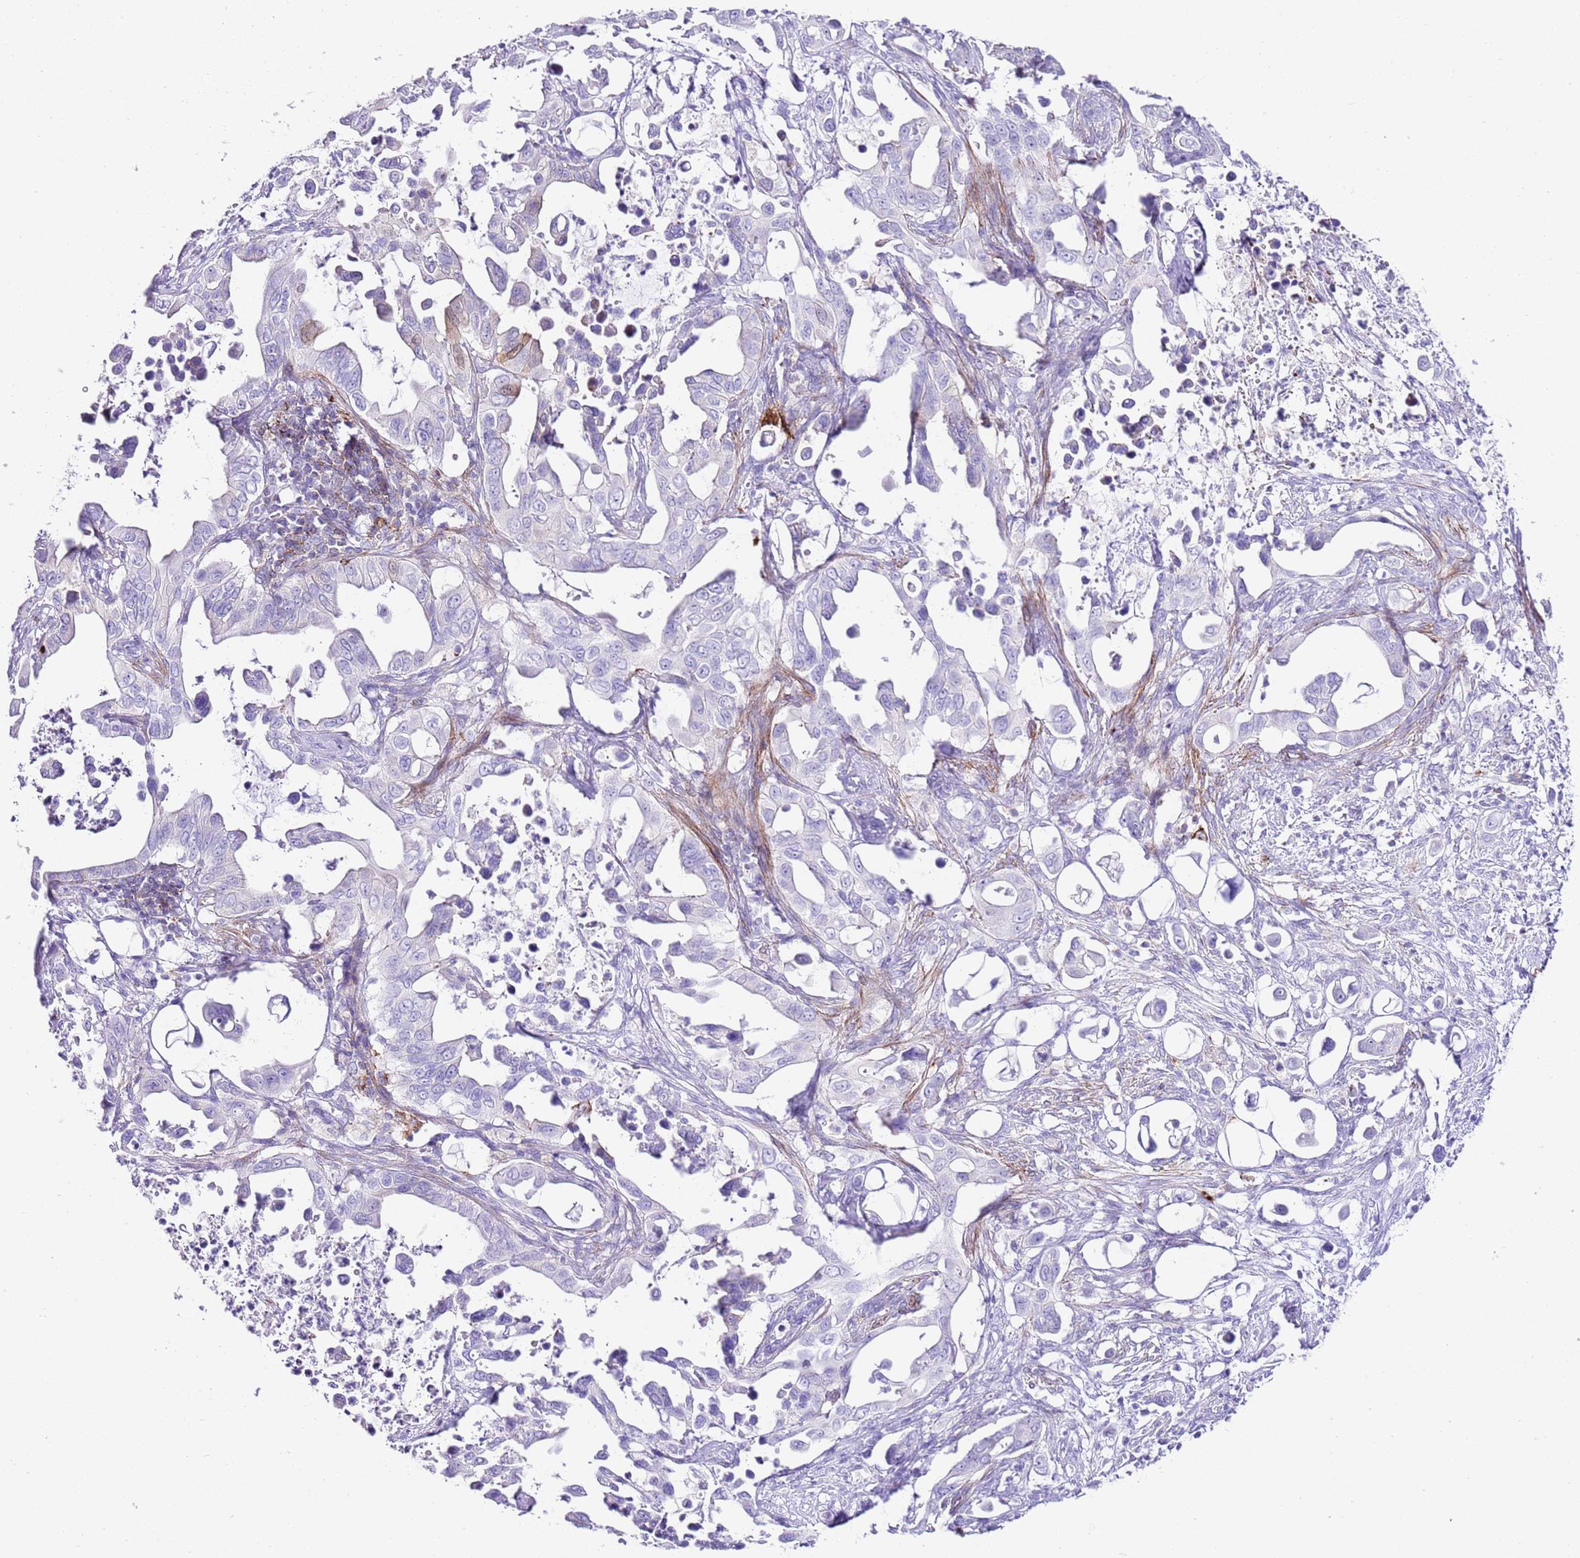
{"staining": {"intensity": "negative", "quantity": "none", "location": "none"}, "tissue": "pancreatic cancer", "cell_type": "Tumor cells", "image_type": "cancer", "snomed": [{"axis": "morphology", "description": "Adenocarcinoma, NOS"}, {"axis": "topography", "description": "Pancreas"}], "caption": "High power microscopy micrograph of an IHC histopathology image of pancreatic adenocarcinoma, revealing no significant staining in tumor cells.", "gene": "ALDH3A1", "patient": {"sex": "male", "age": 61}}